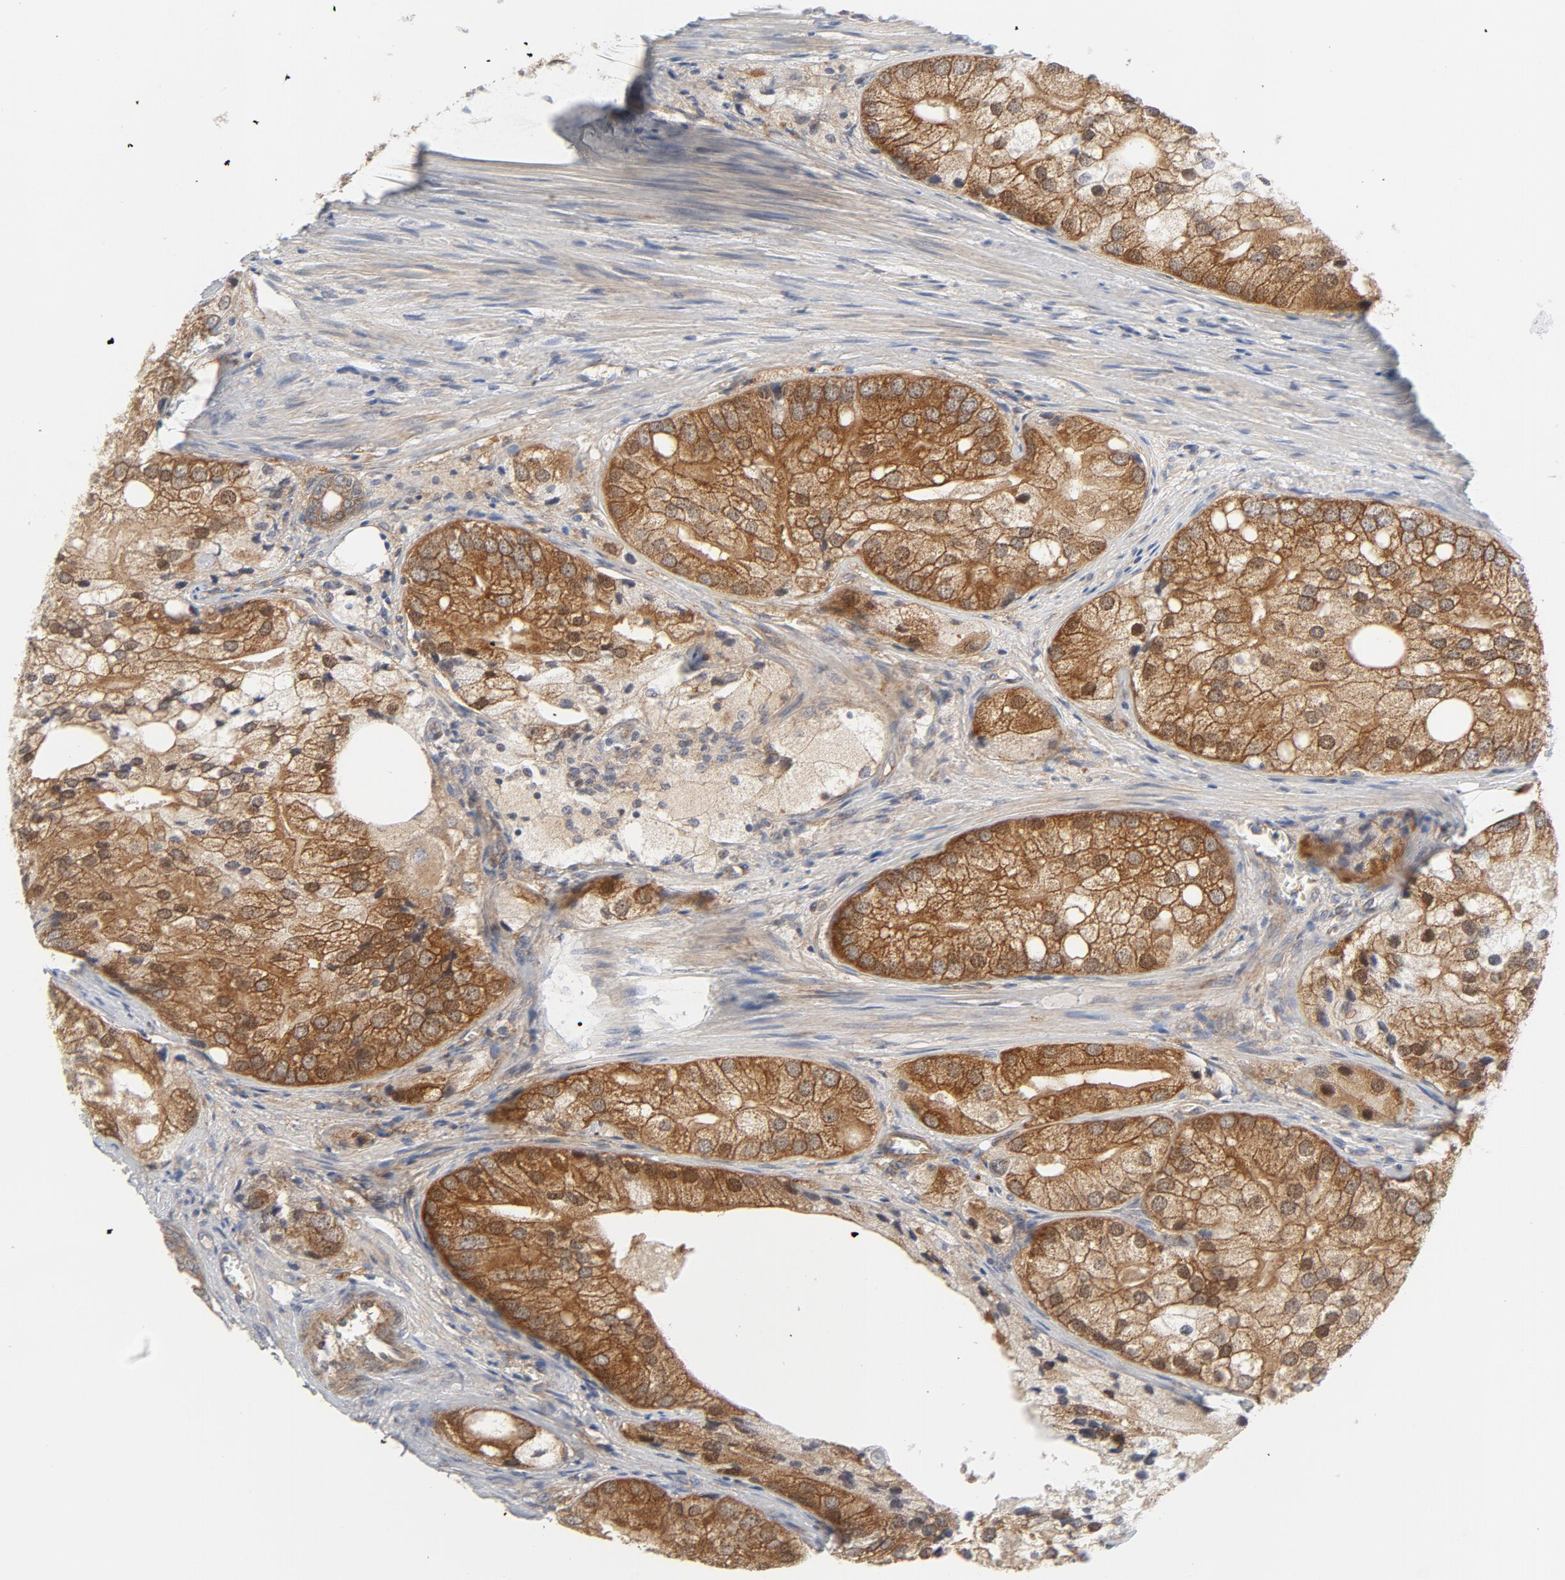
{"staining": {"intensity": "strong", "quantity": ">75%", "location": "cytoplasmic/membranous,nuclear"}, "tissue": "prostate cancer", "cell_type": "Tumor cells", "image_type": "cancer", "snomed": [{"axis": "morphology", "description": "Adenocarcinoma, Low grade"}, {"axis": "topography", "description": "Prostate"}], "caption": "Prostate cancer stained with IHC exhibits strong cytoplasmic/membranous and nuclear expression in approximately >75% of tumor cells.", "gene": "BAD", "patient": {"sex": "male", "age": 69}}